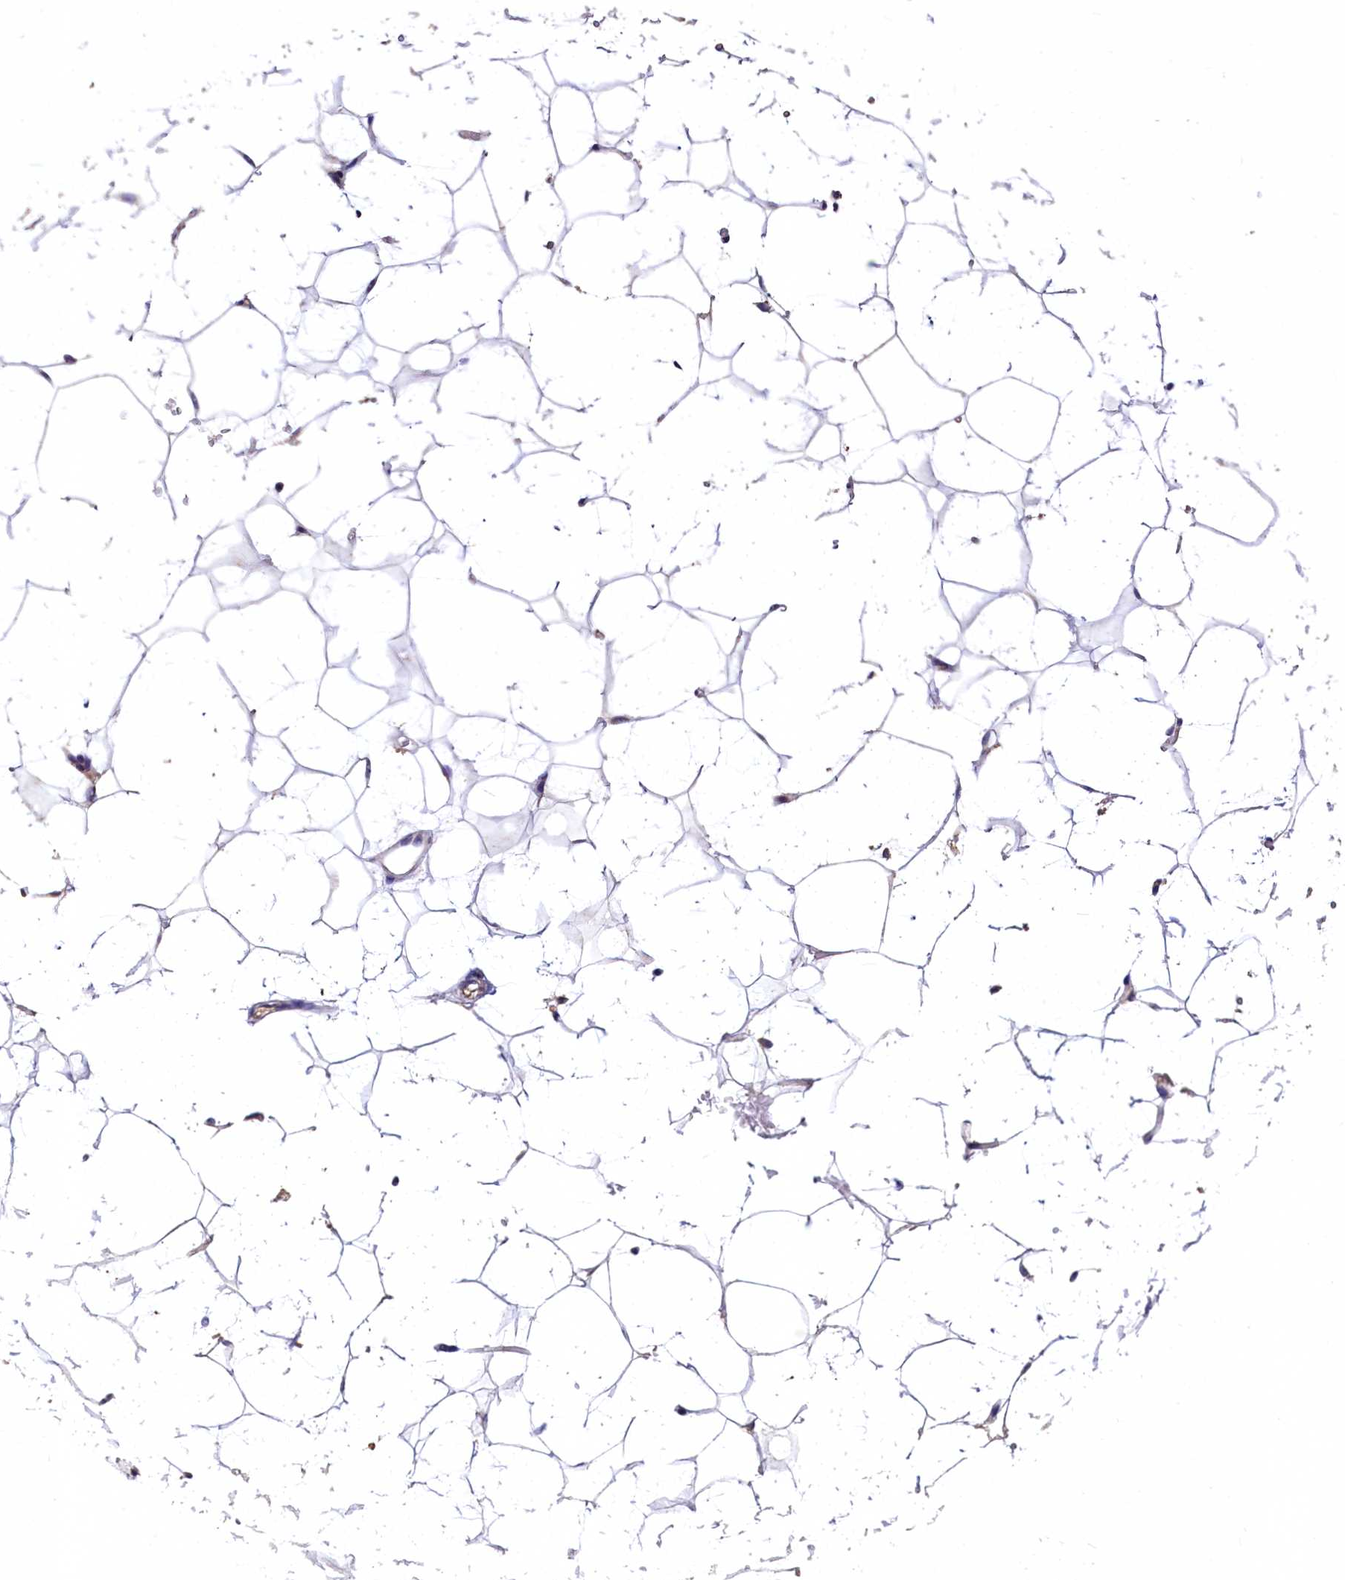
{"staining": {"intensity": "negative", "quantity": "none", "location": "none"}, "tissue": "adipose tissue", "cell_type": "Adipocytes", "image_type": "normal", "snomed": [{"axis": "morphology", "description": "Normal tissue, NOS"}, {"axis": "topography", "description": "Breast"}], "caption": "The image demonstrates no significant positivity in adipocytes of adipose tissue.", "gene": "EPS8L2", "patient": {"sex": "female", "age": 26}}